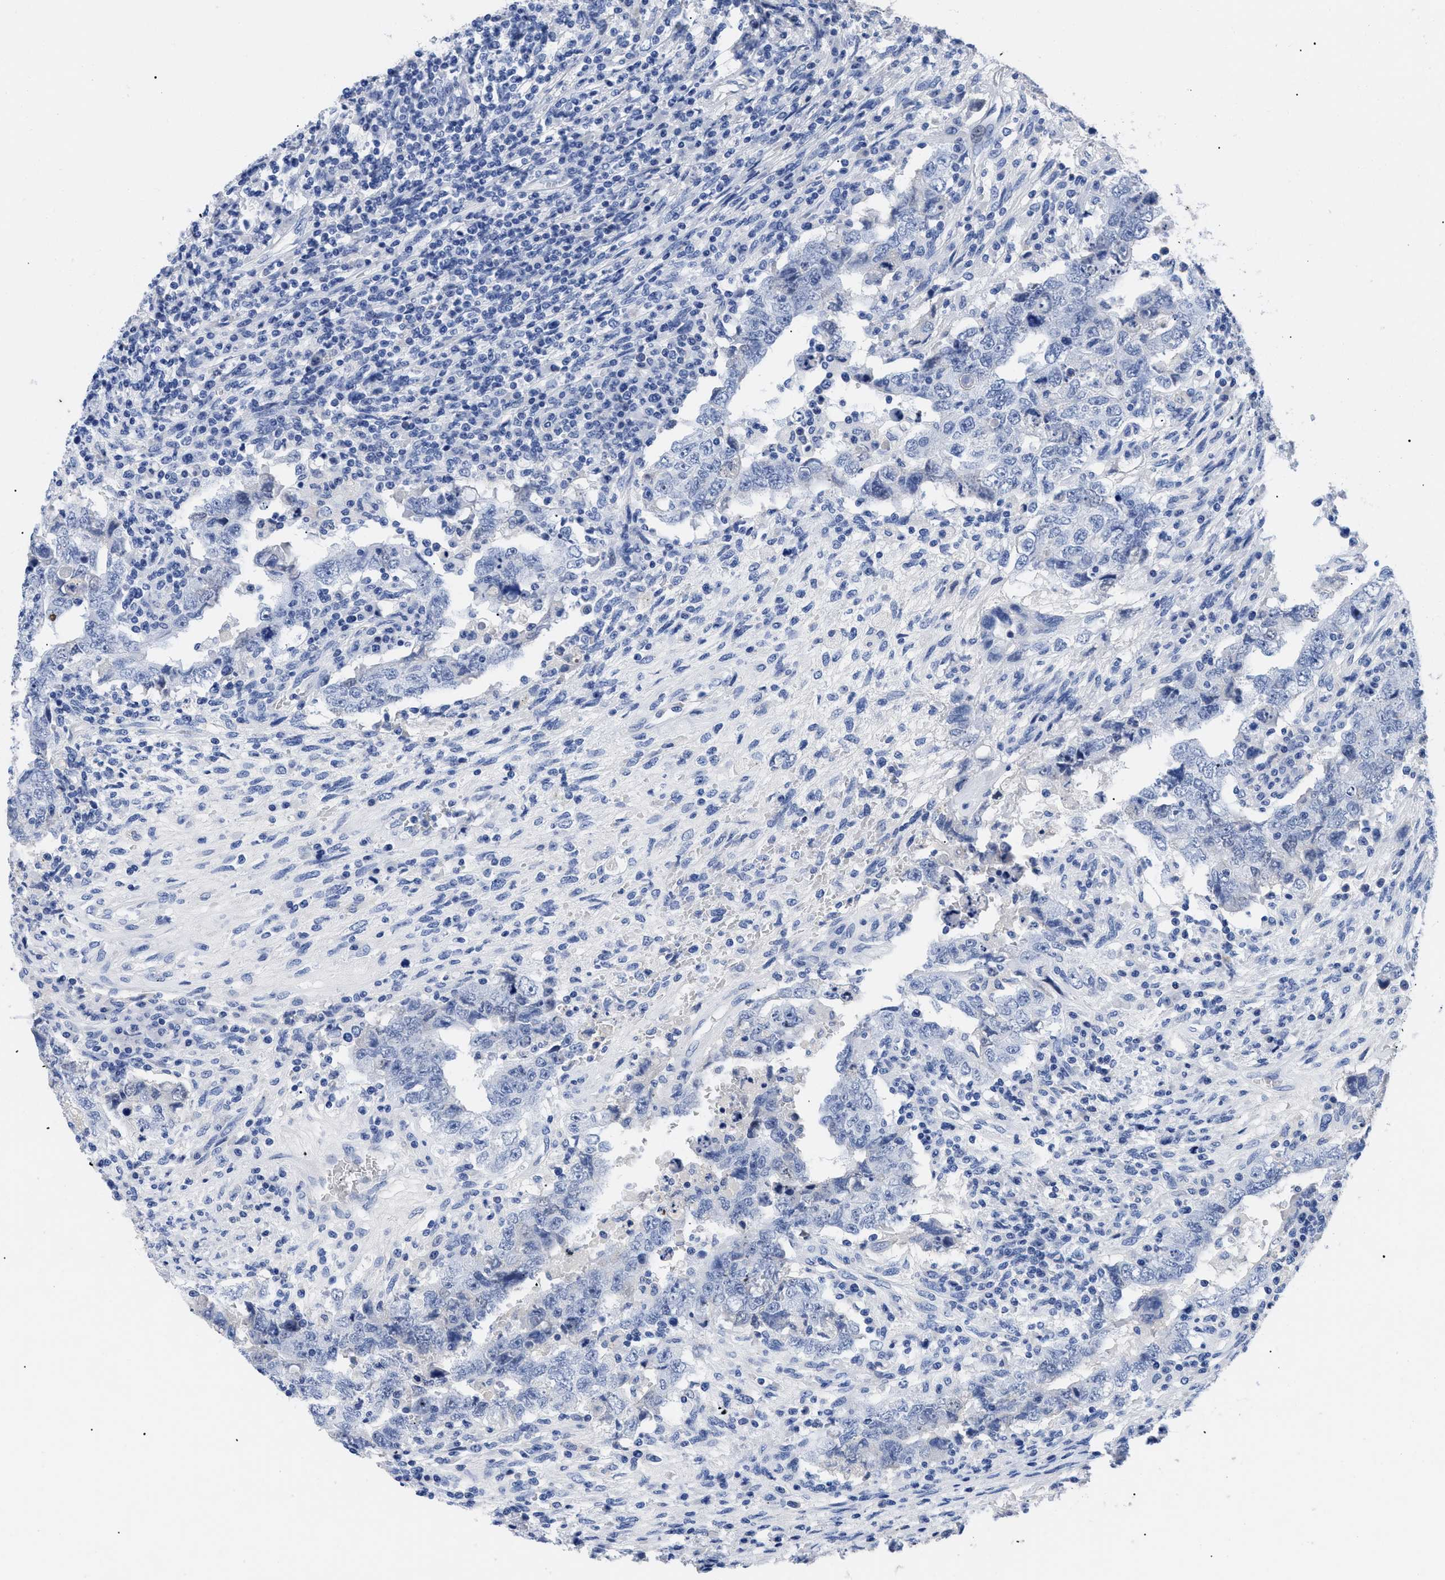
{"staining": {"intensity": "negative", "quantity": "none", "location": "none"}, "tissue": "testis cancer", "cell_type": "Tumor cells", "image_type": "cancer", "snomed": [{"axis": "morphology", "description": "Carcinoma, Embryonal, NOS"}, {"axis": "topography", "description": "Testis"}], "caption": "Immunohistochemical staining of human testis embryonal carcinoma shows no significant expression in tumor cells.", "gene": "TMEM68", "patient": {"sex": "male", "age": 26}}